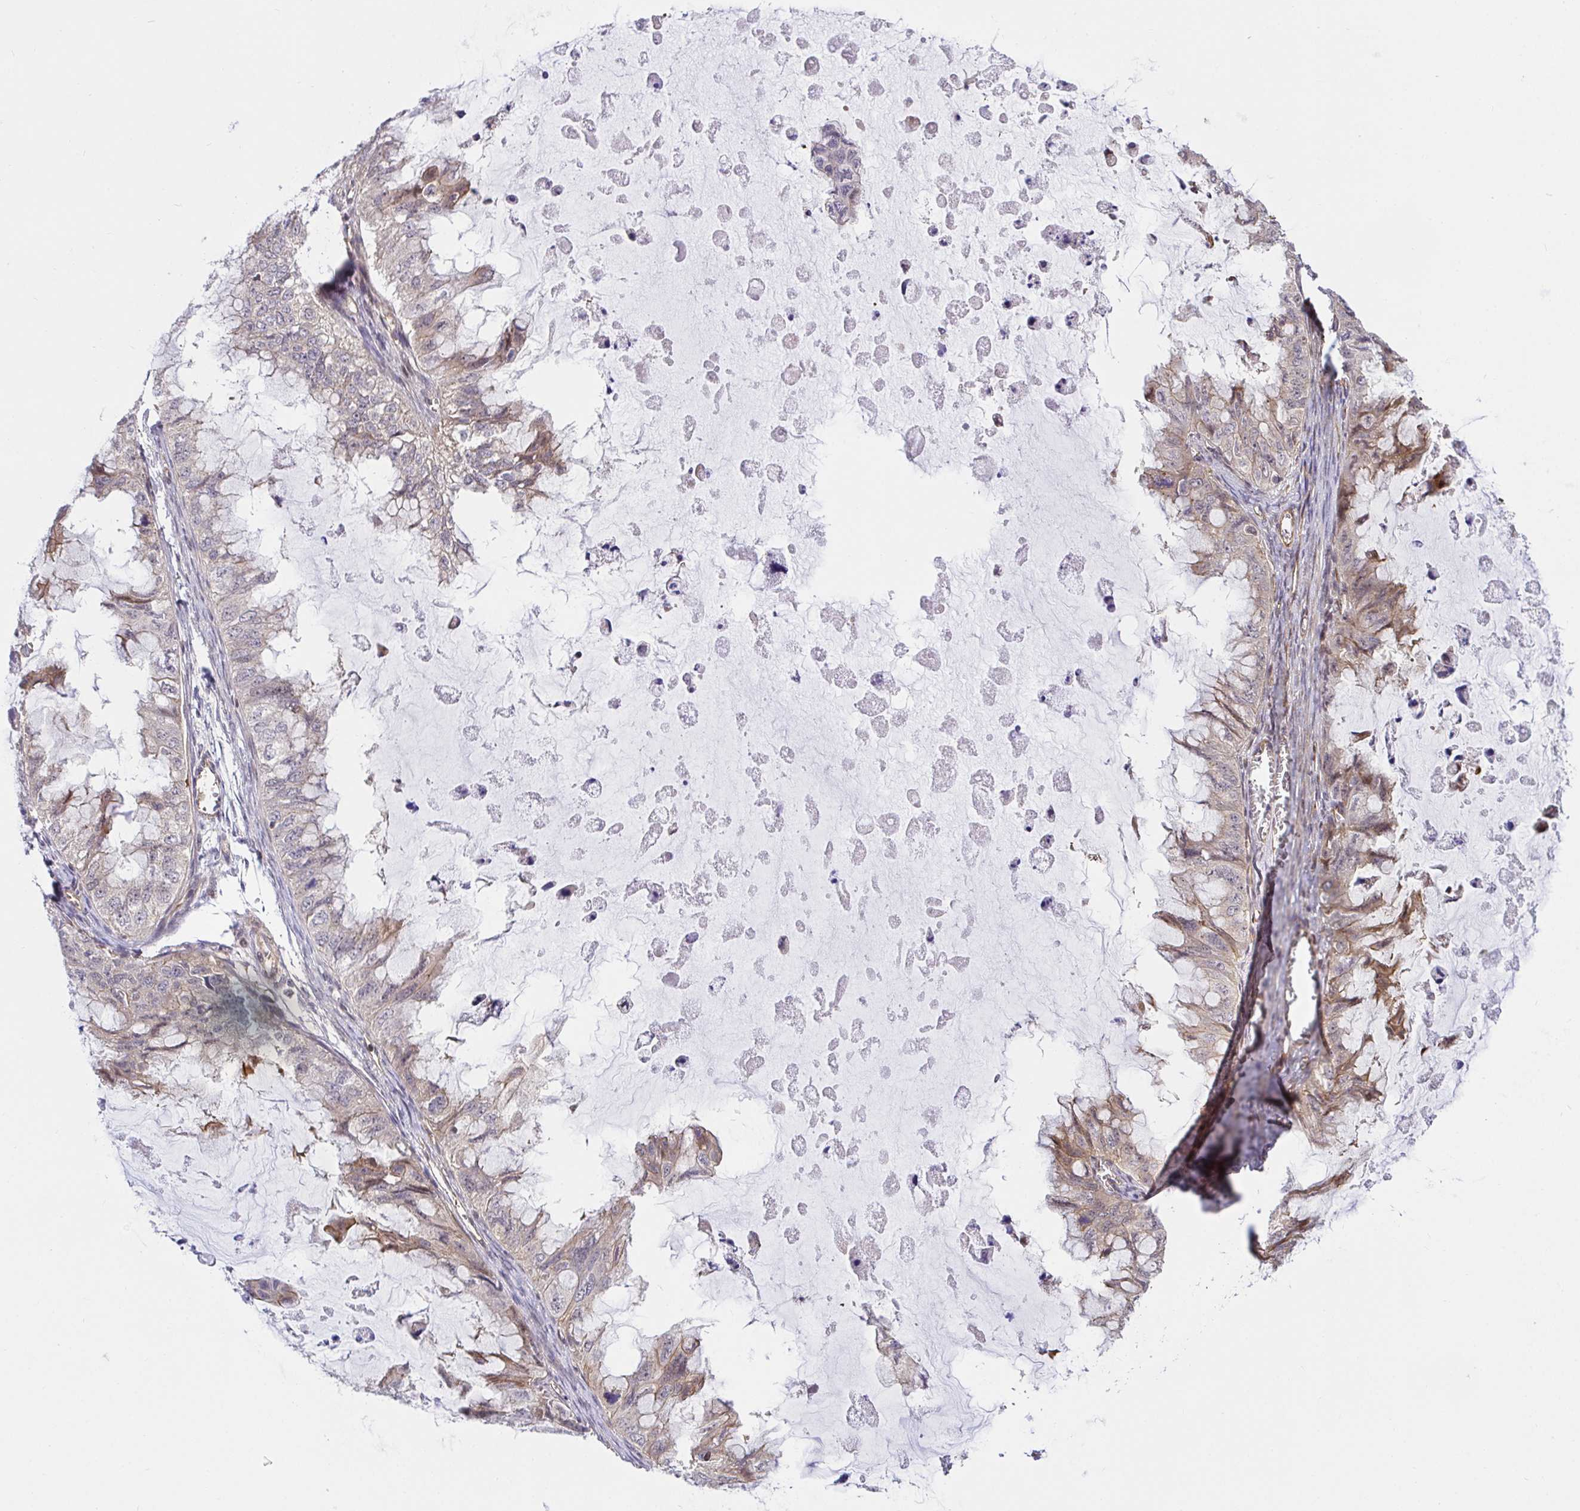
{"staining": {"intensity": "weak", "quantity": "<25%", "location": "cytoplasmic/membranous"}, "tissue": "ovarian cancer", "cell_type": "Tumor cells", "image_type": "cancer", "snomed": [{"axis": "morphology", "description": "Cystadenocarcinoma, mucinous, NOS"}, {"axis": "topography", "description": "Ovary"}], "caption": "Photomicrograph shows no significant protein positivity in tumor cells of mucinous cystadenocarcinoma (ovarian).", "gene": "TRIM55", "patient": {"sex": "female", "age": 72}}